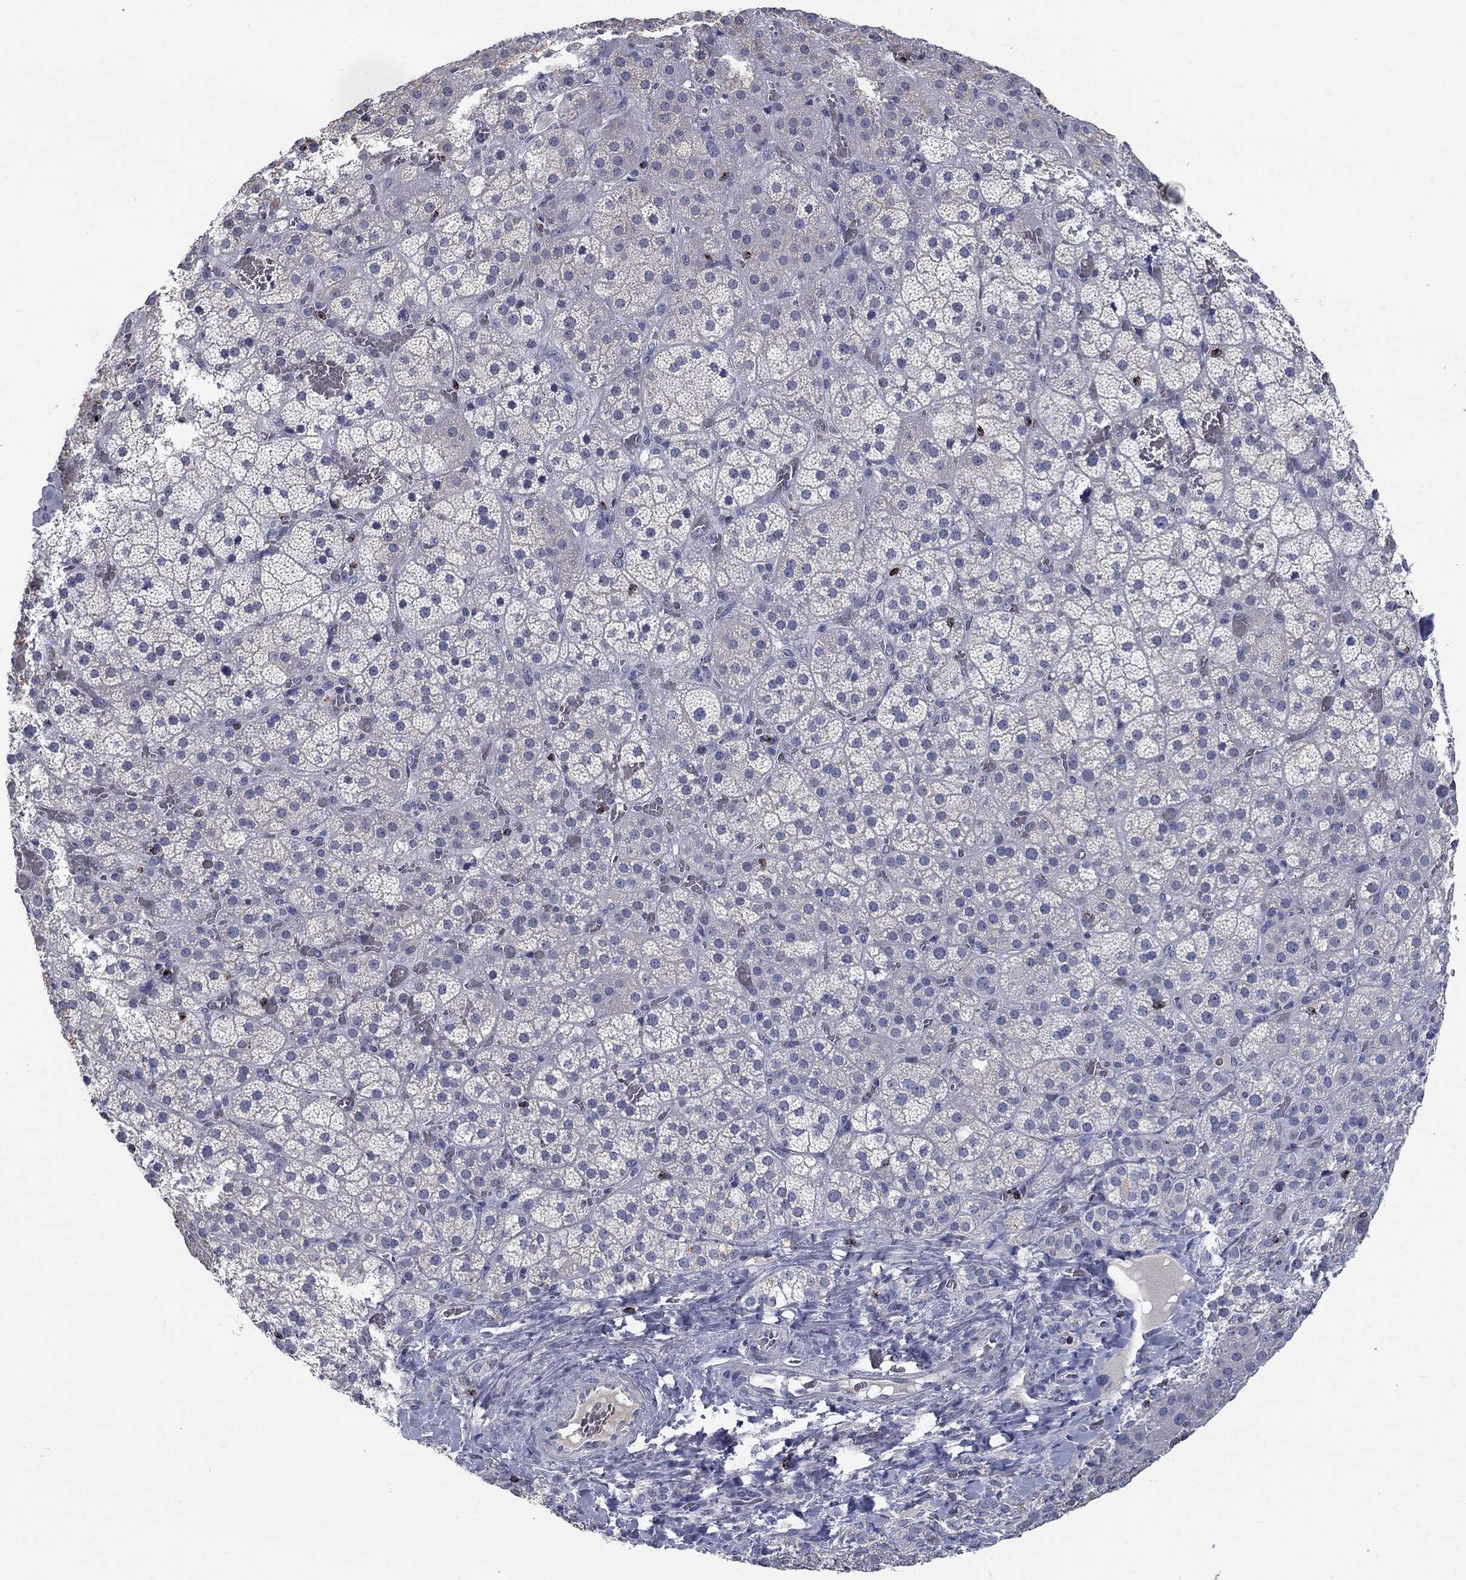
{"staining": {"intensity": "moderate", "quantity": "<25%", "location": "cytoplasmic/membranous"}, "tissue": "adrenal gland", "cell_type": "Glandular cells", "image_type": "normal", "snomed": [{"axis": "morphology", "description": "Normal tissue, NOS"}, {"axis": "topography", "description": "Adrenal gland"}], "caption": "High-power microscopy captured an immunohistochemistry micrograph of benign adrenal gland, revealing moderate cytoplasmic/membranous expression in about <25% of glandular cells. Immunohistochemistry (ihc) stains the protein in brown and the nuclei are stained blue.", "gene": "GZMA", "patient": {"sex": "male", "age": 57}}